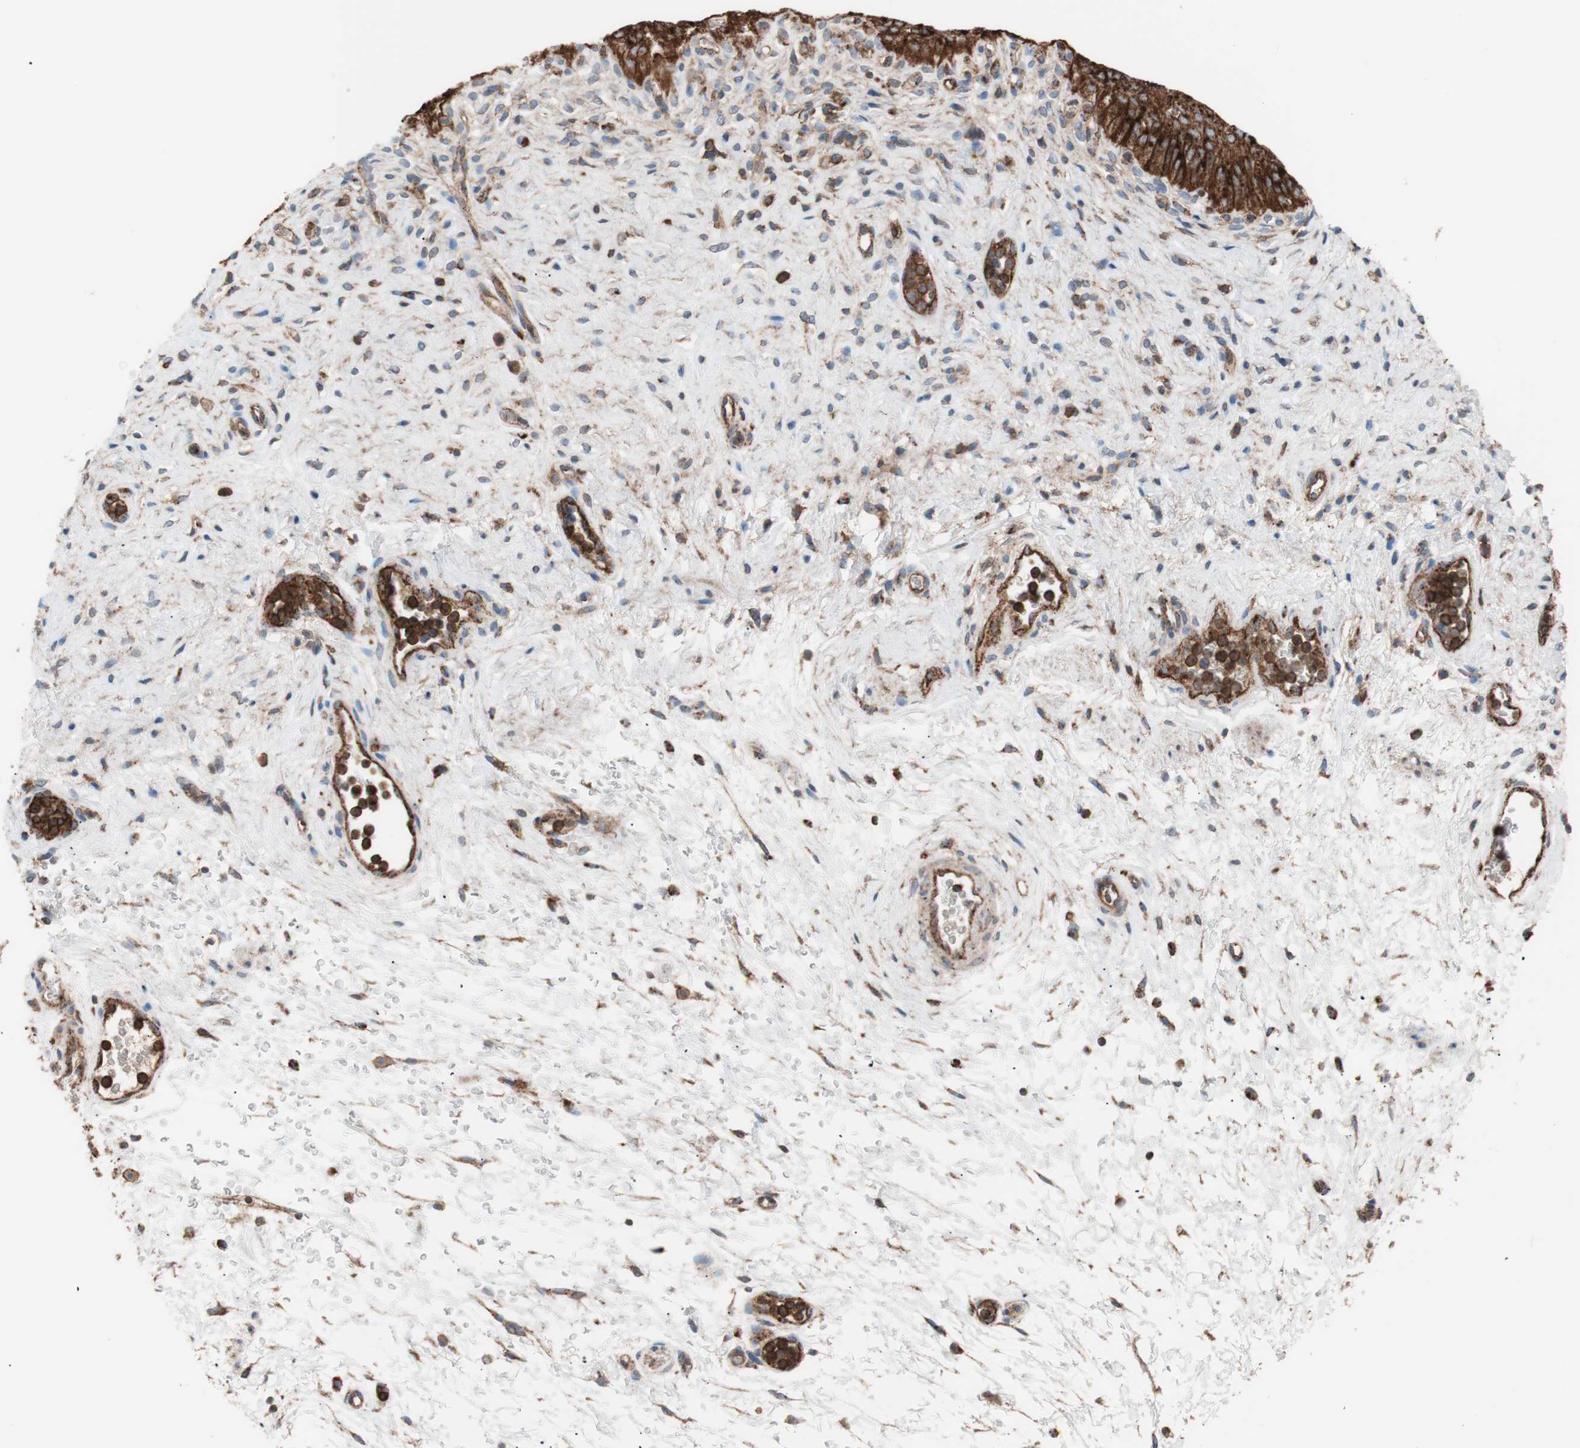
{"staining": {"intensity": "strong", "quantity": ">75%", "location": "cytoplasmic/membranous"}, "tissue": "urinary bladder", "cell_type": "Urothelial cells", "image_type": "normal", "snomed": [{"axis": "morphology", "description": "Normal tissue, NOS"}, {"axis": "morphology", "description": "Urothelial carcinoma, High grade"}, {"axis": "topography", "description": "Urinary bladder"}], "caption": "This histopathology image reveals normal urinary bladder stained with IHC to label a protein in brown. The cytoplasmic/membranous of urothelial cells show strong positivity for the protein. Nuclei are counter-stained blue.", "gene": "FLOT2", "patient": {"sex": "male", "age": 46}}